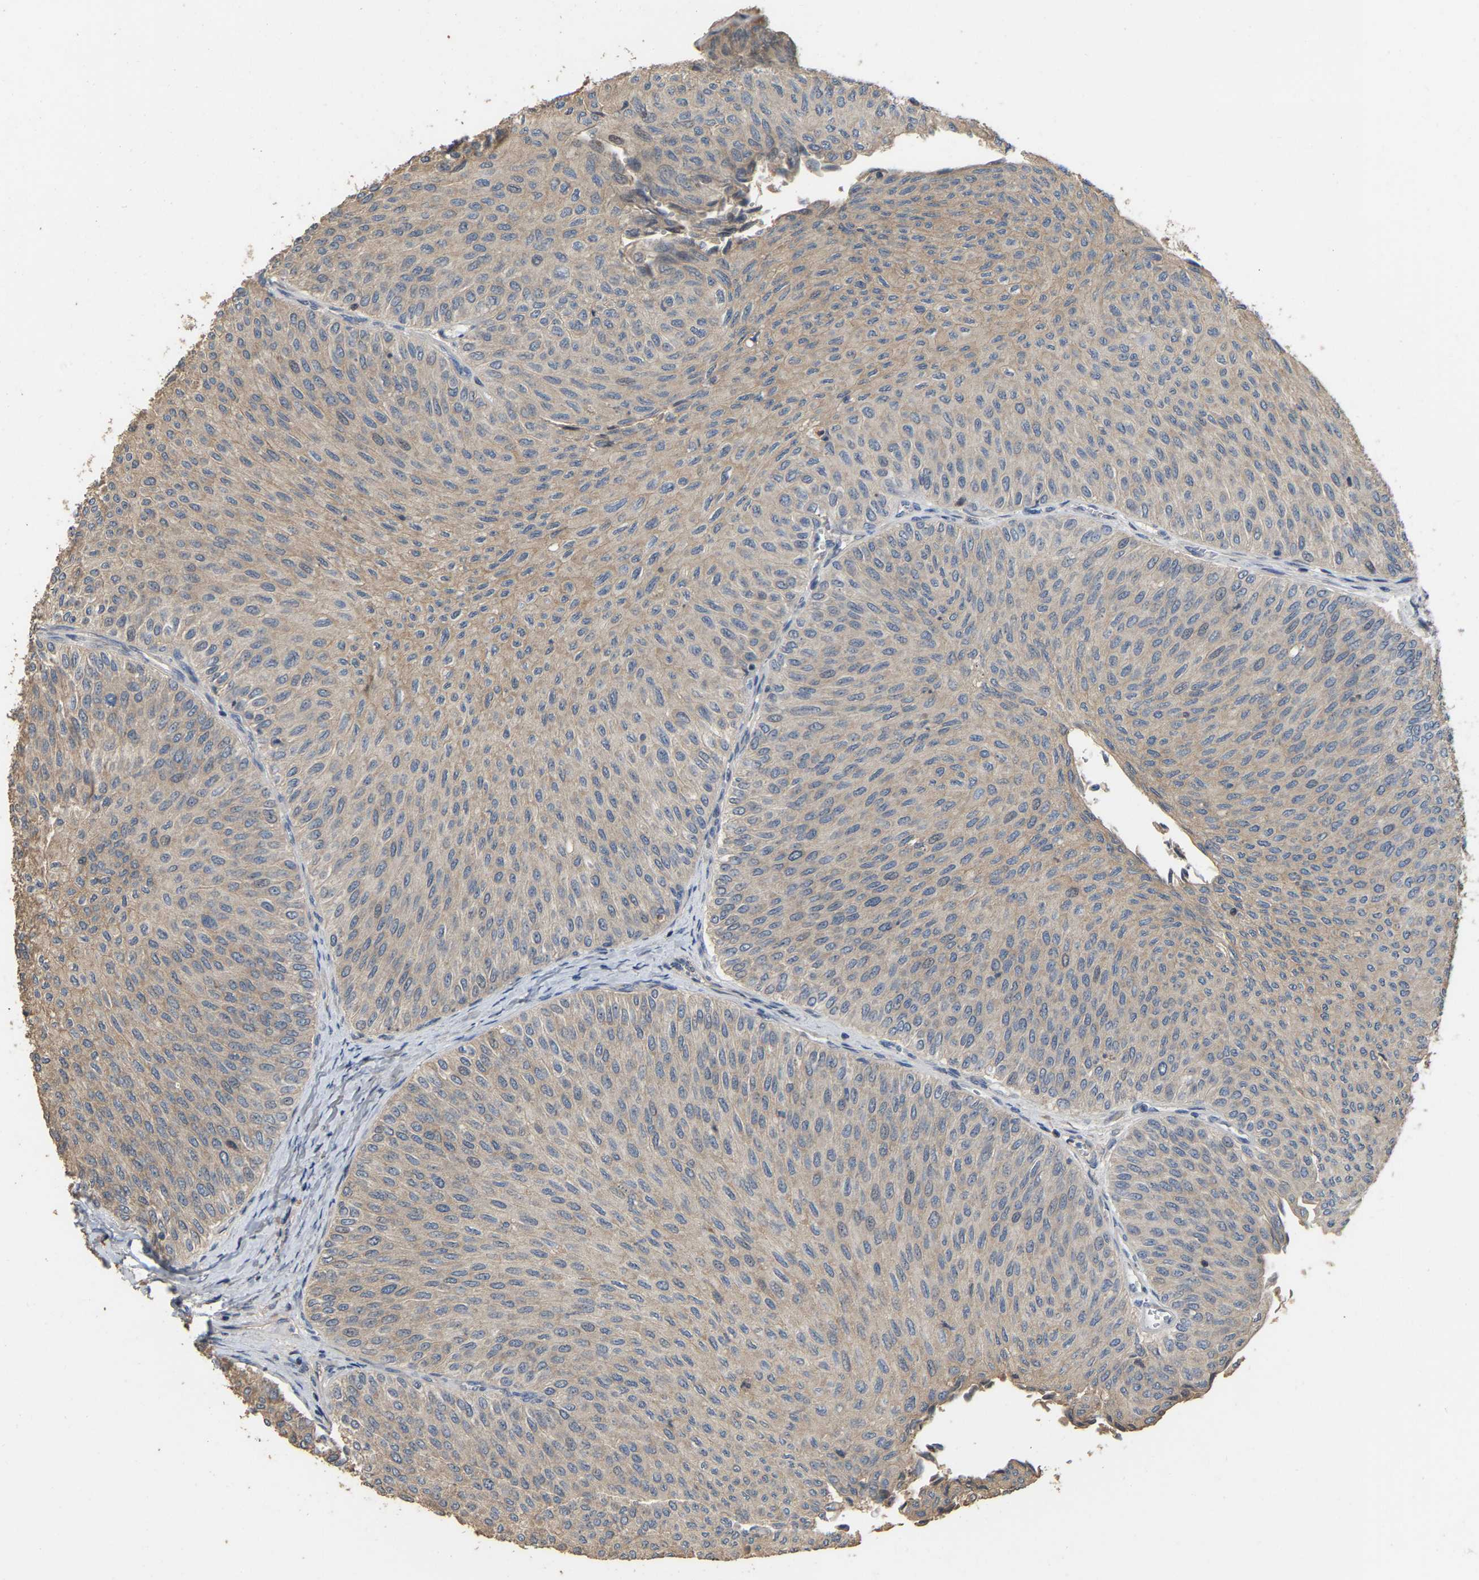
{"staining": {"intensity": "weak", "quantity": ">75%", "location": "cytoplasmic/membranous"}, "tissue": "urothelial cancer", "cell_type": "Tumor cells", "image_type": "cancer", "snomed": [{"axis": "morphology", "description": "Urothelial carcinoma, Low grade"}, {"axis": "topography", "description": "Urinary bladder"}], "caption": "DAB (3,3'-diaminobenzidine) immunohistochemical staining of urothelial carcinoma (low-grade) shows weak cytoplasmic/membranous protein staining in about >75% of tumor cells.", "gene": "NCS1", "patient": {"sex": "male", "age": 78}}